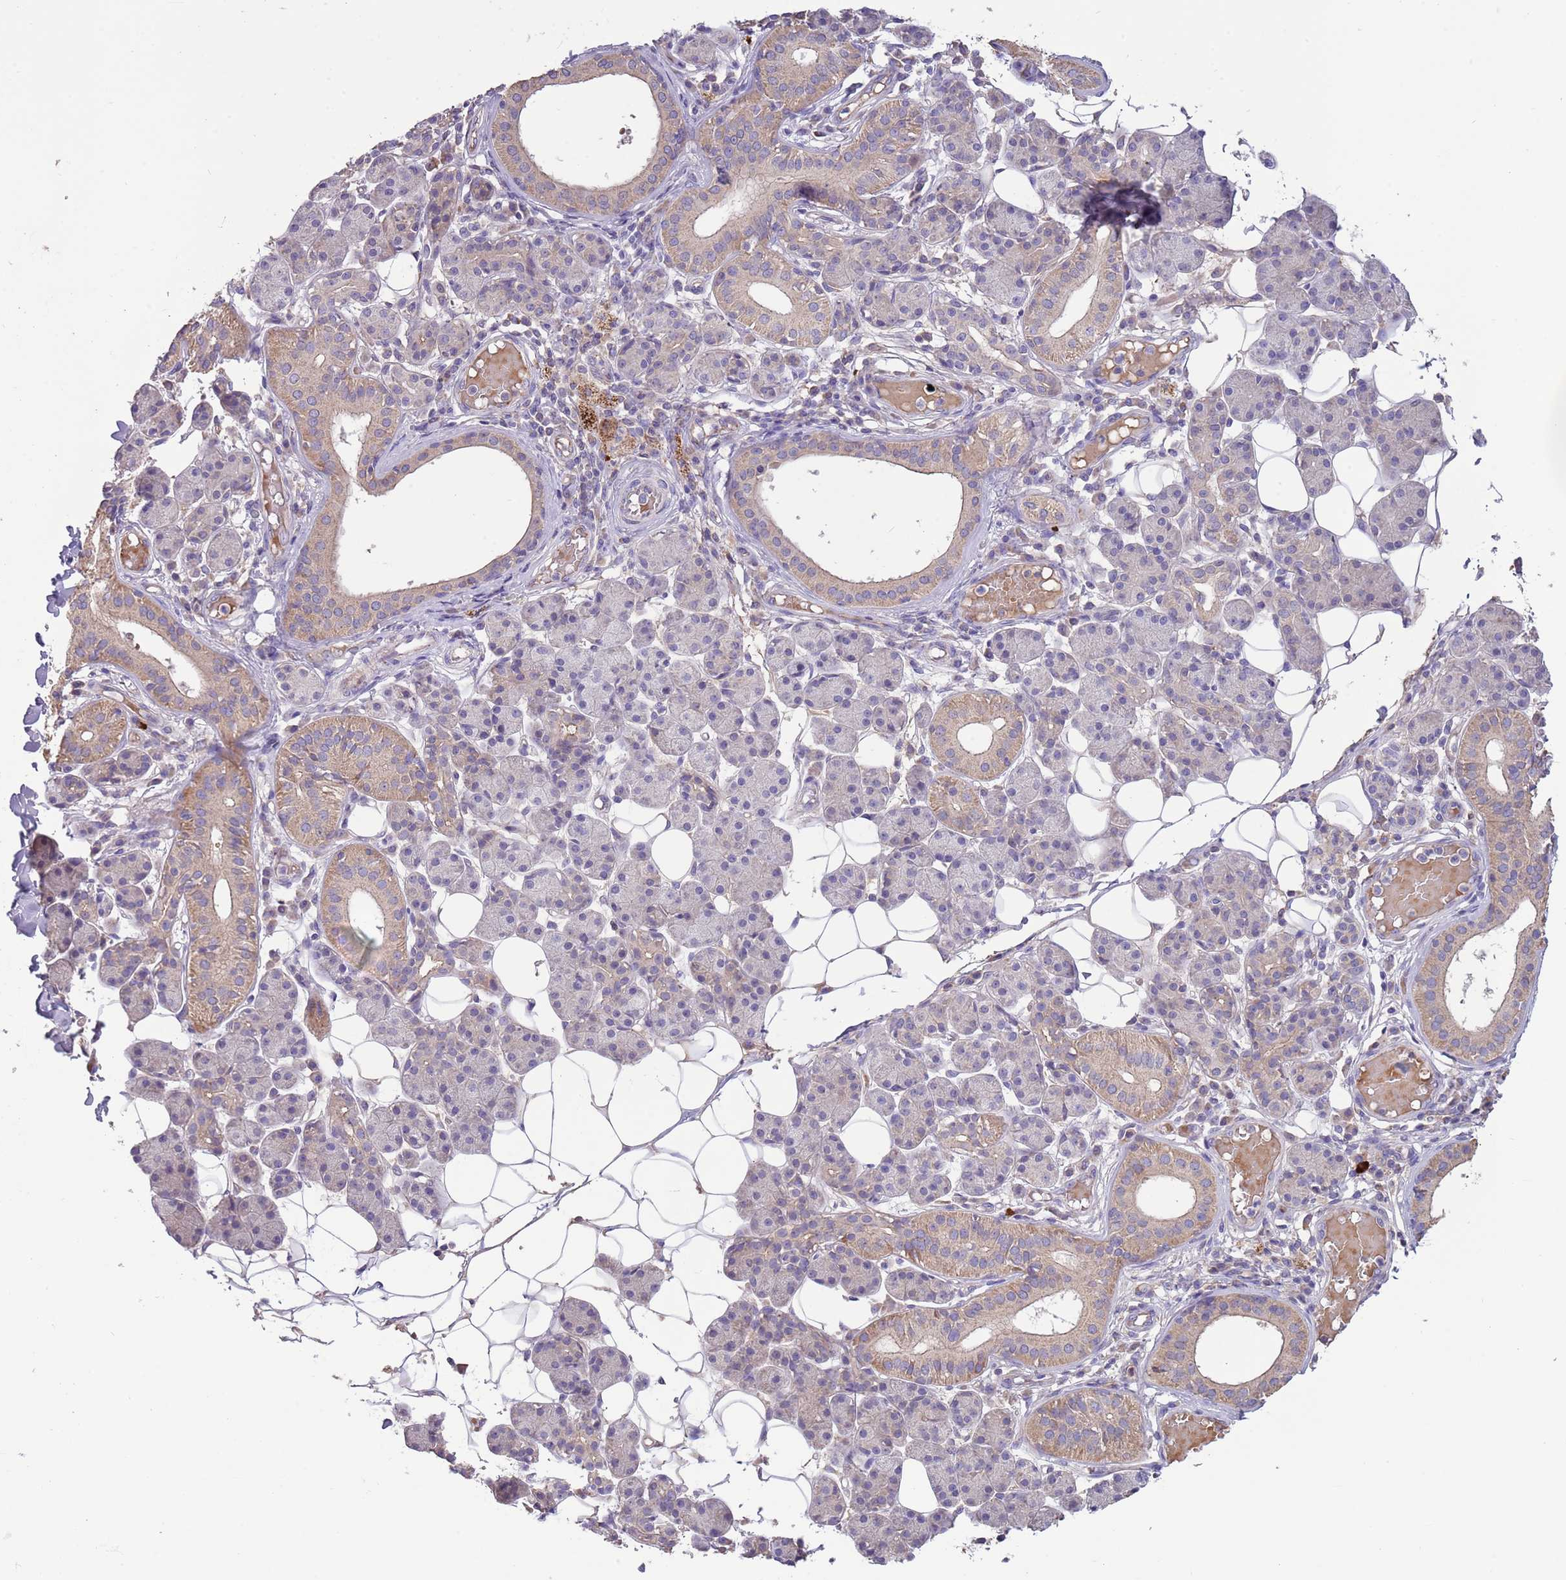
{"staining": {"intensity": "moderate", "quantity": "<25%", "location": "cytoplasmic/membranous"}, "tissue": "salivary gland", "cell_type": "Glandular cells", "image_type": "normal", "snomed": [{"axis": "morphology", "description": "Normal tissue, NOS"}, {"axis": "topography", "description": "Salivary gland"}], "caption": "Glandular cells show moderate cytoplasmic/membranous expression in about <25% of cells in normal salivary gland. (brown staining indicates protein expression, while blue staining denotes nuclei).", "gene": "TRMO", "patient": {"sex": "female", "age": 33}}